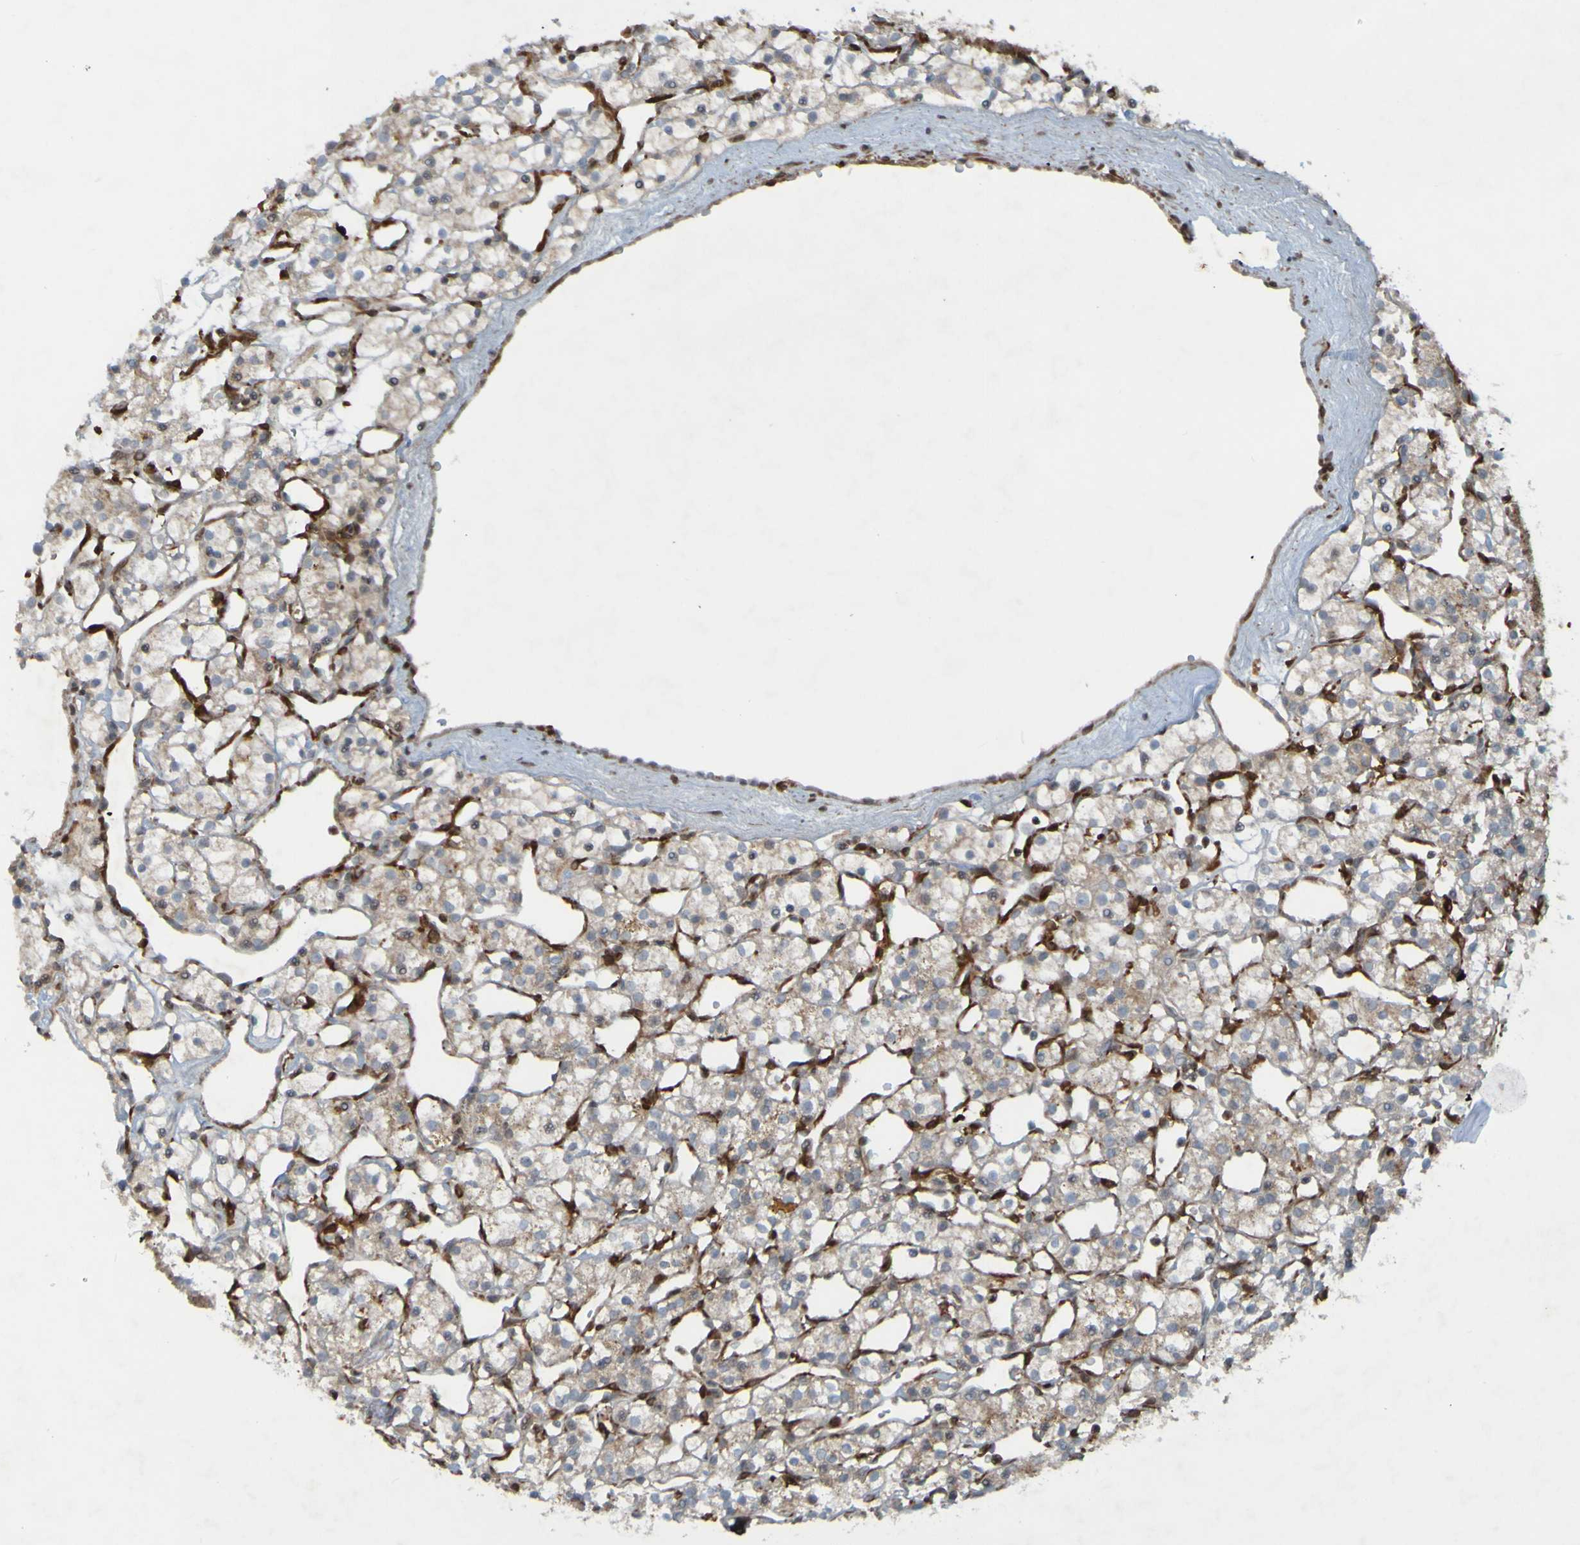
{"staining": {"intensity": "weak", "quantity": "<25%", "location": "cytoplasmic/membranous"}, "tissue": "renal cancer", "cell_type": "Tumor cells", "image_type": "cancer", "snomed": [{"axis": "morphology", "description": "Adenocarcinoma, NOS"}, {"axis": "topography", "description": "Kidney"}], "caption": "Micrograph shows no significant protein staining in tumor cells of renal adenocarcinoma.", "gene": "GUCY1A1", "patient": {"sex": "female", "age": 60}}